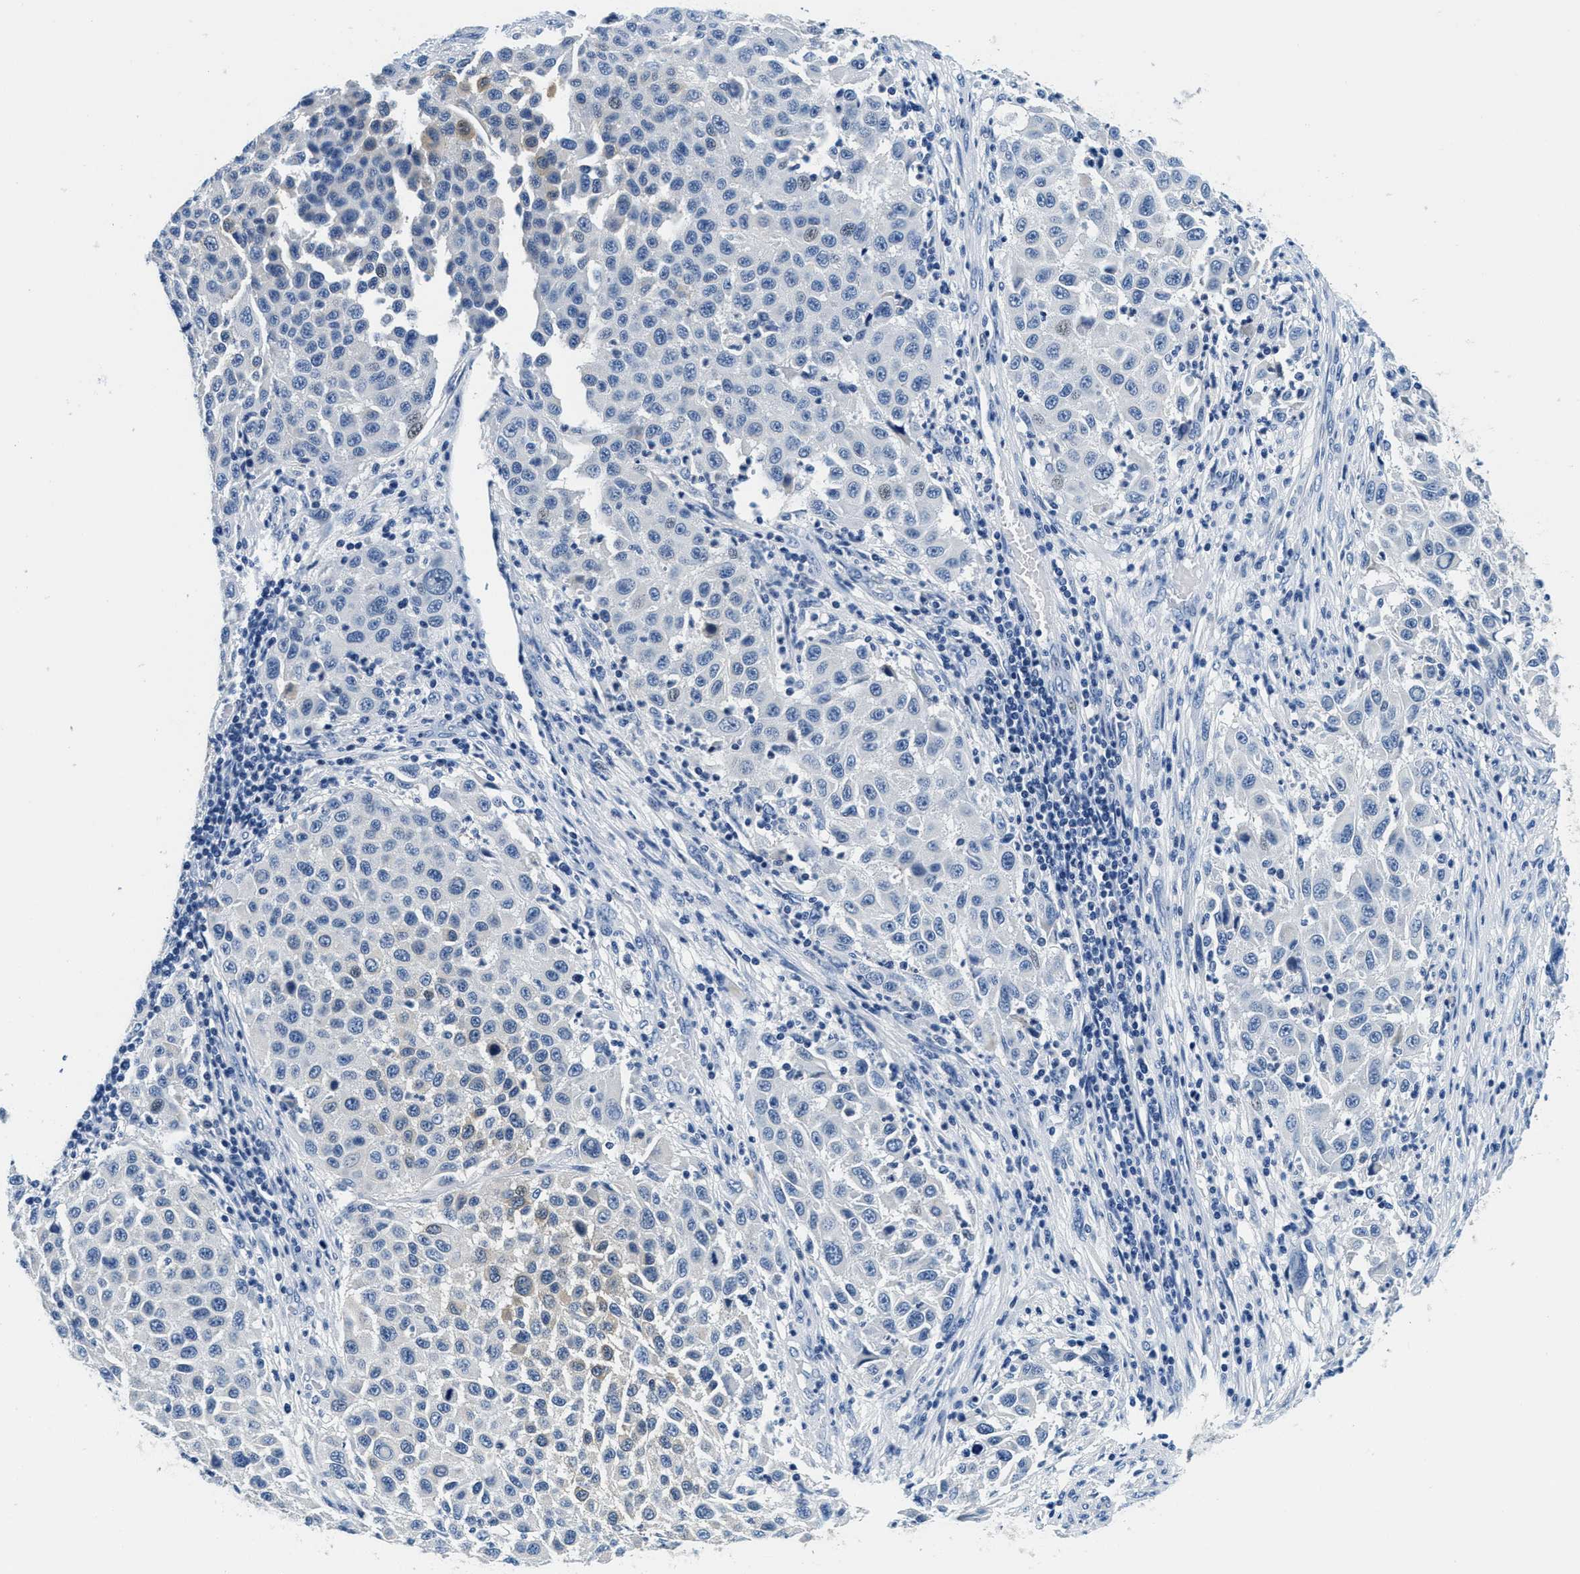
{"staining": {"intensity": "negative", "quantity": "none", "location": "none"}, "tissue": "melanoma", "cell_type": "Tumor cells", "image_type": "cancer", "snomed": [{"axis": "morphology", "description": "Malignant melanoma, Metastatic site"}, {"axis": "topography", "description": "Lymph node"}], "caption": "There is no significant positivity in tumor cells of melanoma. The staining is performed using DAB brown chromogen with nuclei counter-stained in using hematoxylin.", "gene": "GSTM3", "patient": {"sex": "male", "age": 61}}